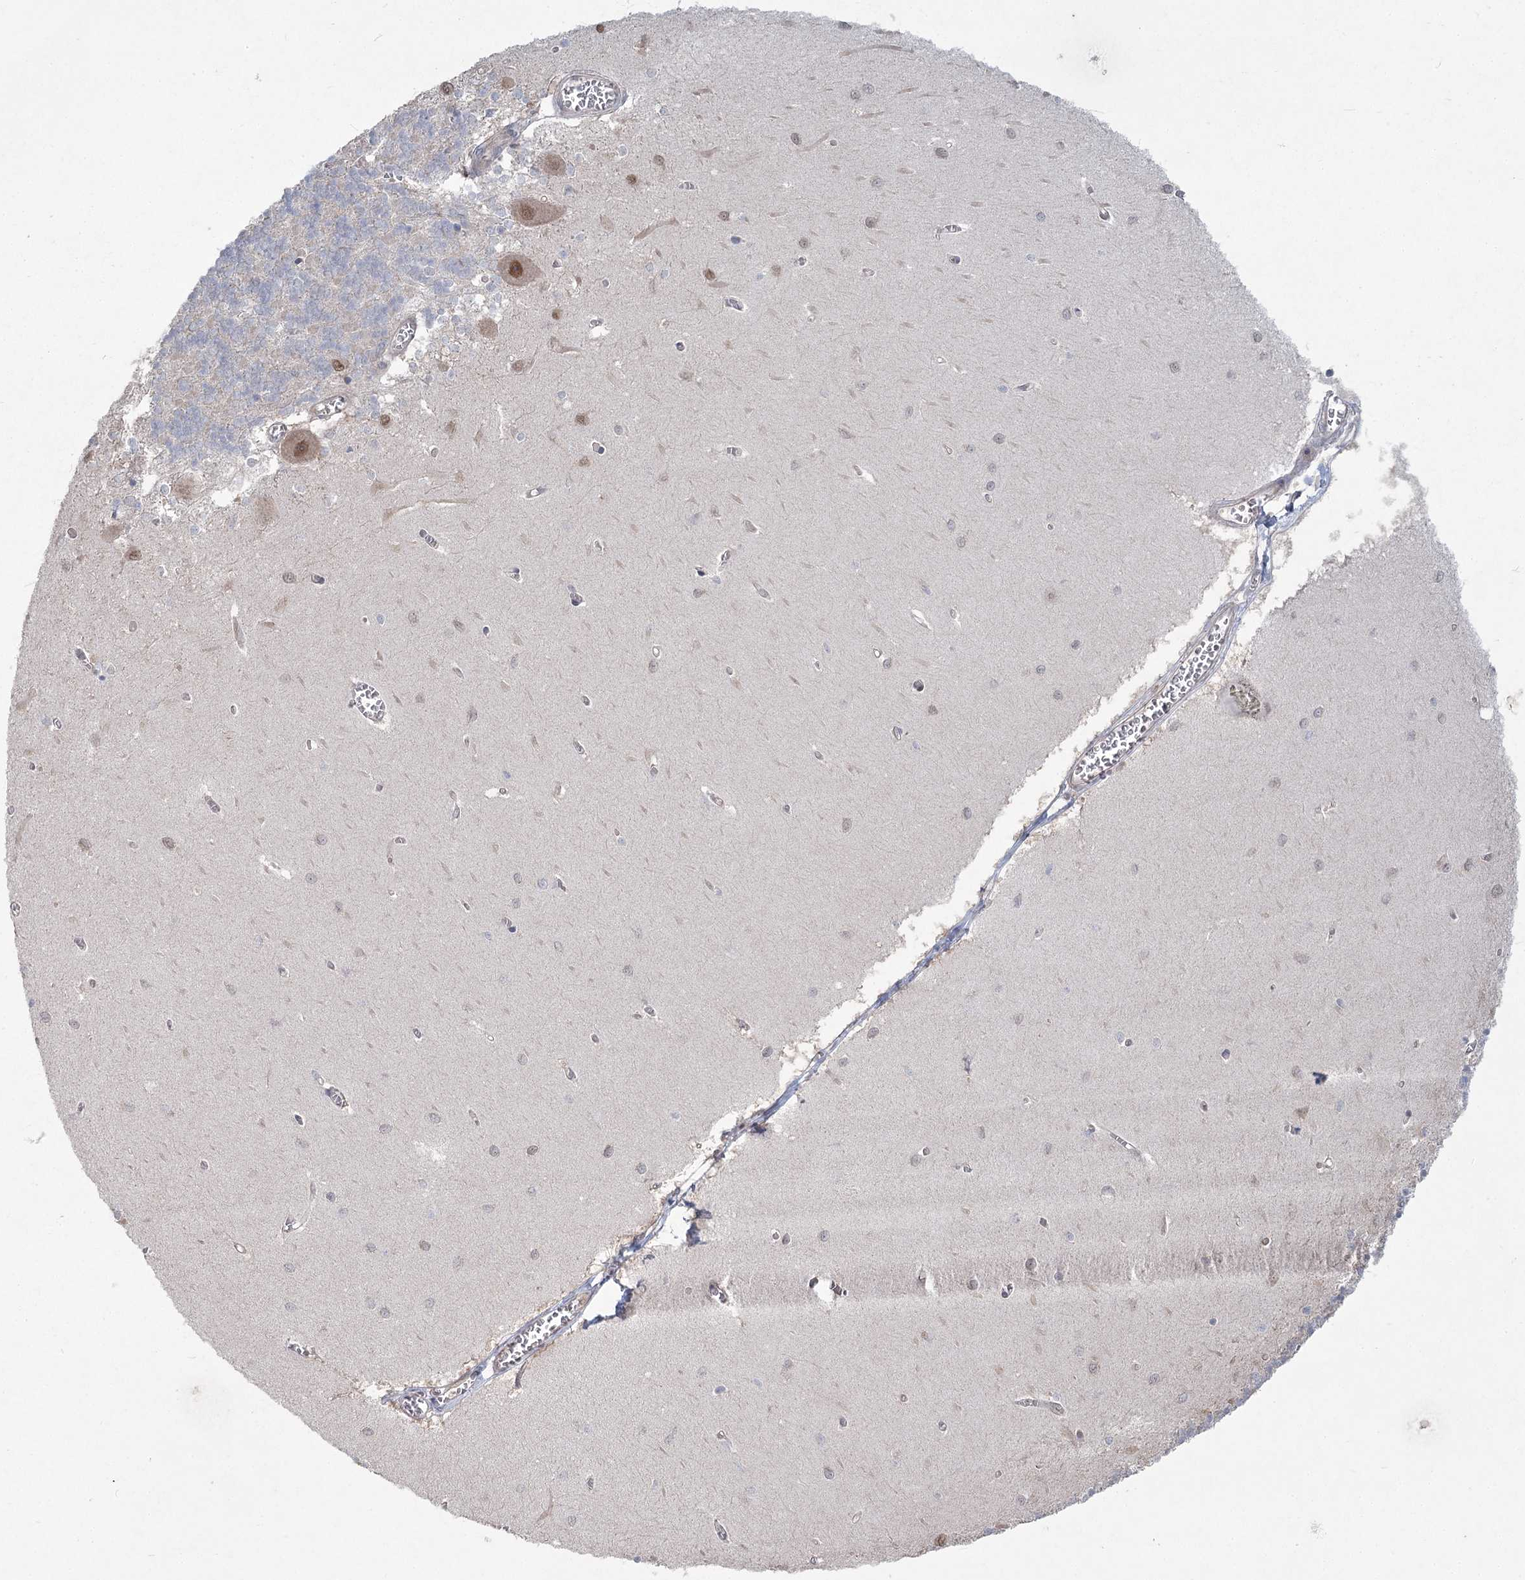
{"staining": {"intensity": "negative", "quantity": "none", "location": "none"}, "tissue": "cerebellum", "cell_type": "Cells in granular layer", "image_type": "normal", "snomed": [{"axis": "morphology", "description": "Normal tissue, NOS"}, {"axis": "topography", "description": "Cerebellum"}], "caption": "Histopathology image shows no significant protein staining in cells in granular layer of normal cerebellum.", "gene": "CAMTA1", "patient": {"sex": "male", "age": 37}}